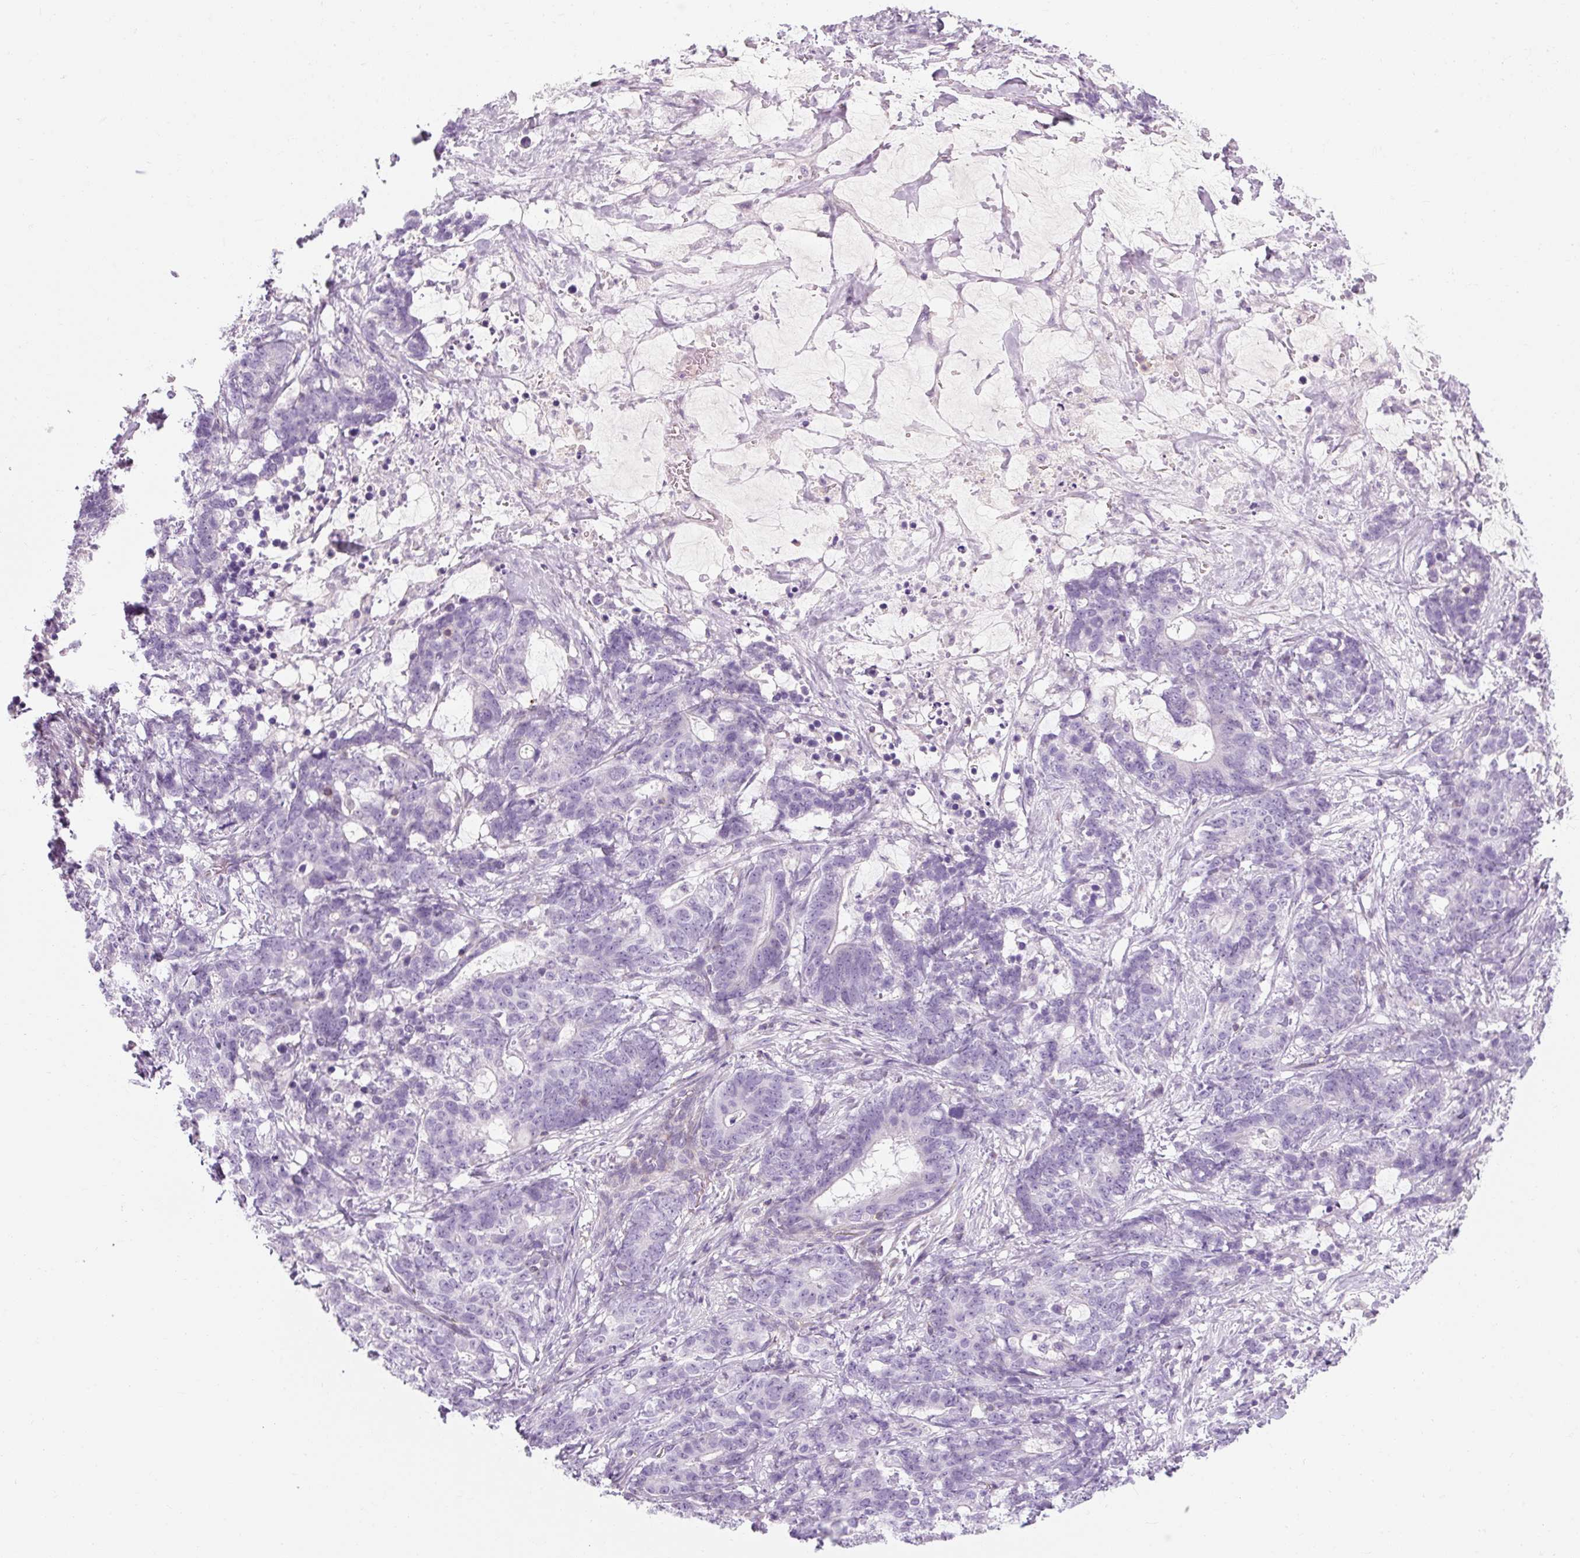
{"staining": {"intensity": "negative", "quantity": "none", "location": "none"}, "tissue": "stomach cancer", "cell_type": "Tumor cells", "image_type": "cancer", "snomed": [{"axis": "morphology", "description": "Normal tissue, NOS"}, {"axis": "morphology", "description": "Adenocarcinoma, NOS"}, {"axis": "topography", "description": "Stomach"}], "caption": "There is no significant positivity in tumor cells of stomach cancer.", "gene": "TIGD2", "patient": {"sex": "female", "age": 64}}